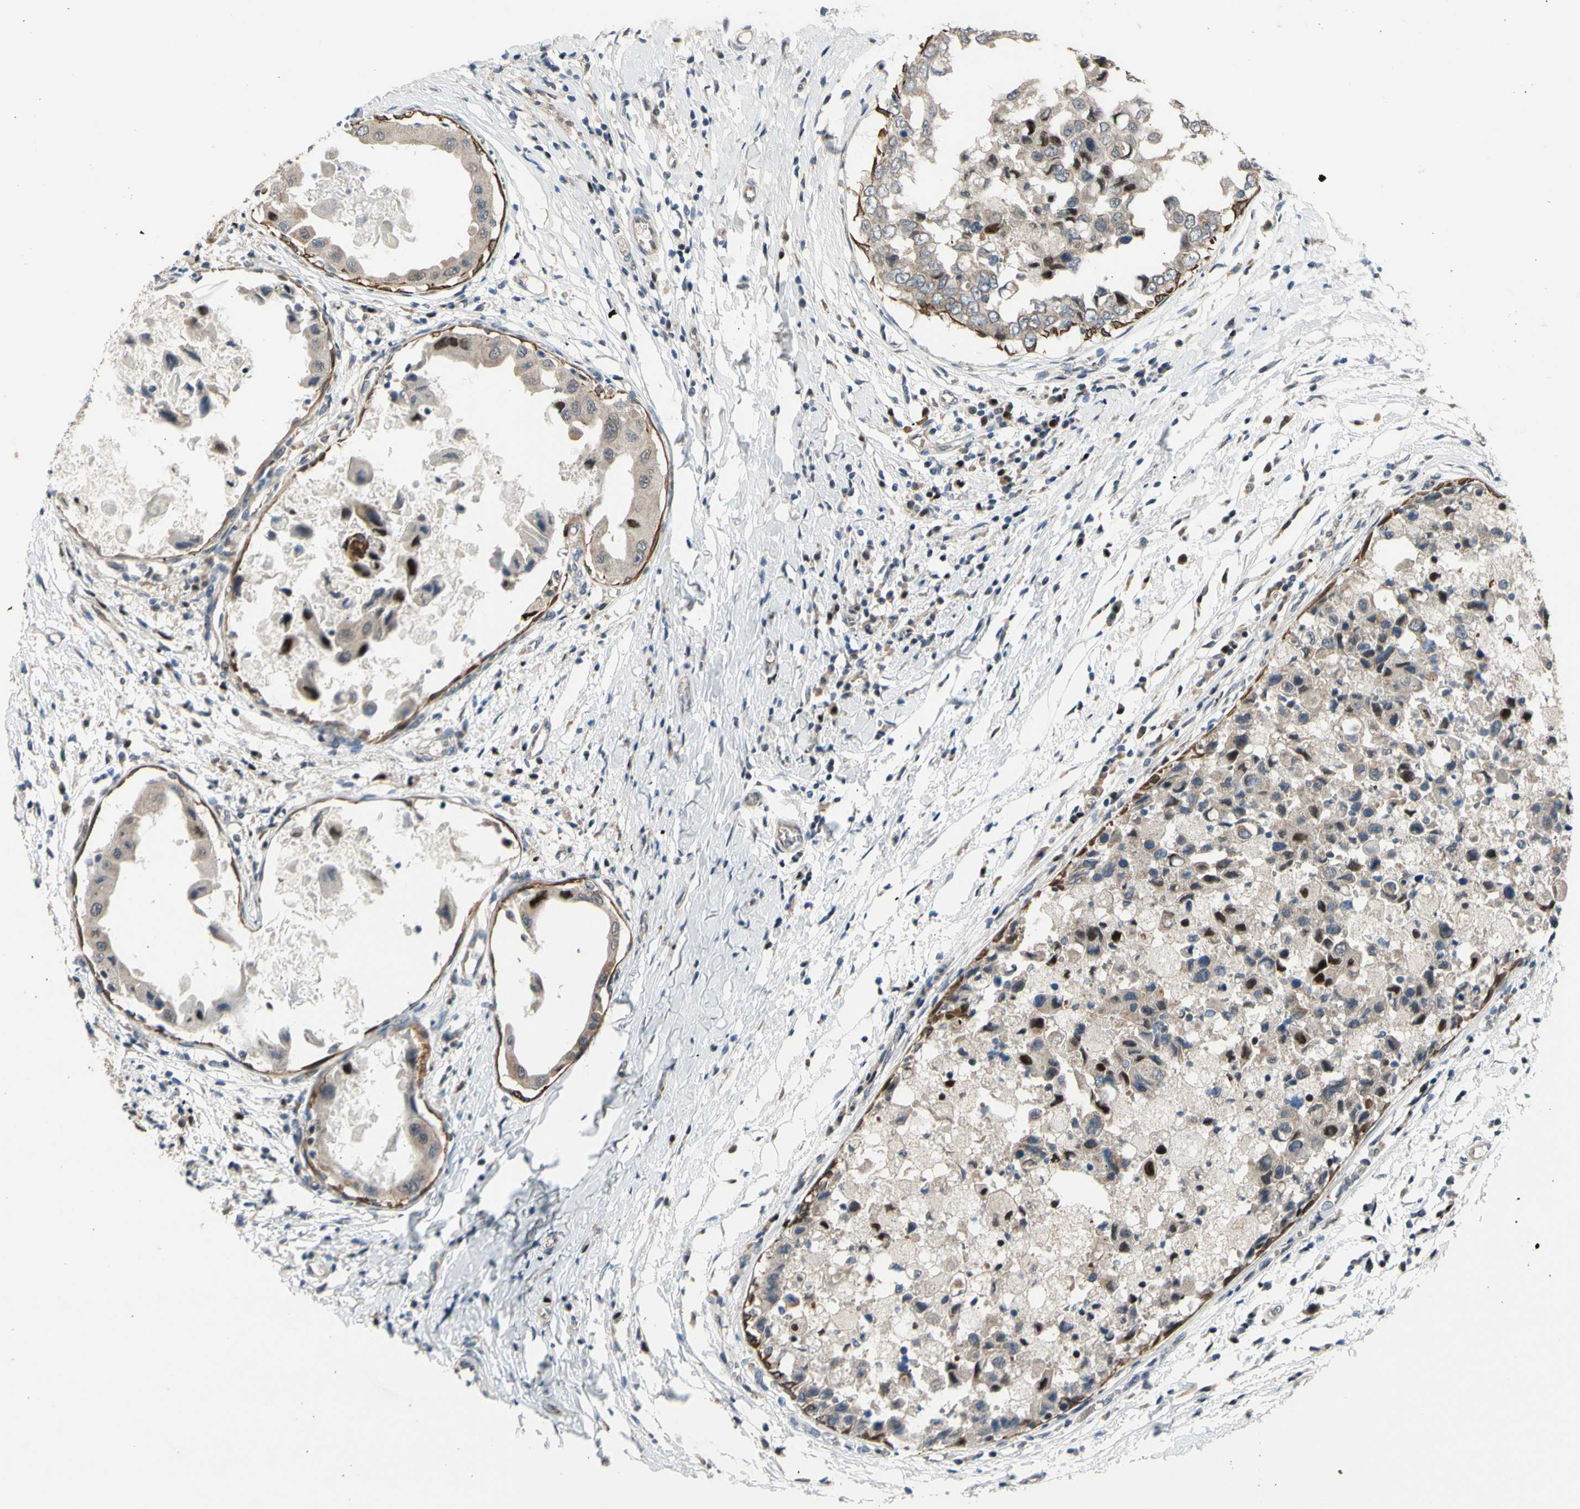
{"staining": {"intensity": "moderate", "quantity": "<25%", "location": "cytoplasmic/membranous,nuclear"}, "tissue": "breast cancer", "cell_type": "Tumor cells", "image_type": "cancer", "snomed": [{"axis": "morphology", "description": "Duct carcinoma"}, {"axis": "topography", "description": "Breast"}], "caption": "Immunohistochemical staining of human breast cancer (infiltrating ductal carcinoma) exhibits low levels of moderate cytoplasmic/membranous and nuclear protein staining in approximately <25% of tumor cells. (brown staining indicates protein expression, while blue staining denotes nuclei).", "gene": "ZNF184", "patient": {"sex": "female", "age": 27}}